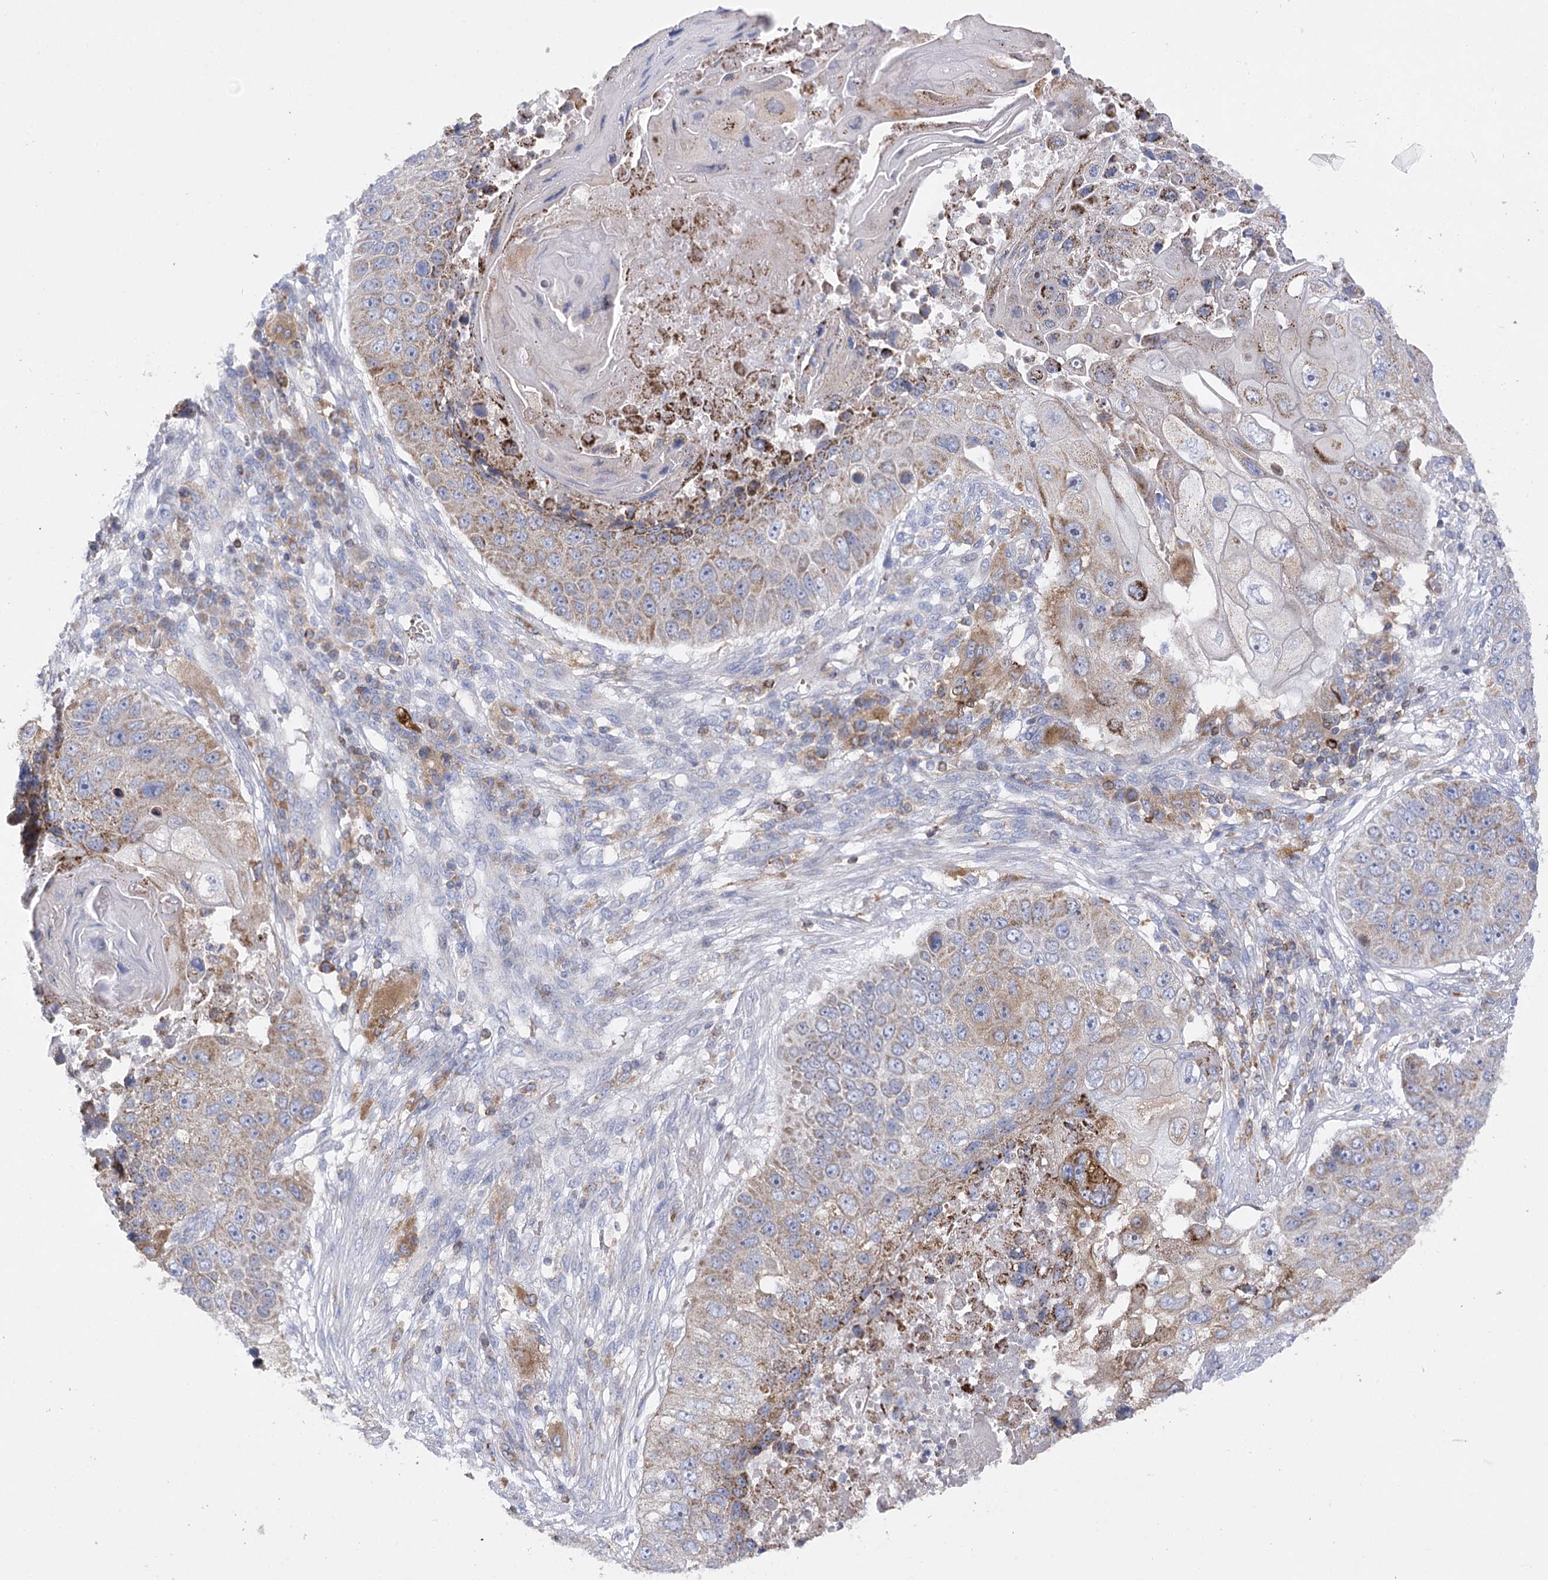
{"staining": {"intensity": "moderate", "quantity": ">75%", "location": "cytoplasmic/membranous"}, "tissue": "lung cancer", "cell_type": "Tumor cells", "image_type": "cancer", "snomed": [{"axis": "morphology", "description": "Squamous cell carcinoma, NOS"}, {"axis": "topography", "description": "Lung"}], "caption": "This histopathology image demonstrates immunohistochemistry staining of human lung cancer (squamous cell carcinoma), with medium moderate cytoplasmic/membranous positivity in approximately >75% of tumor cells.", "gene": "COX15", "patient": {"sex": "male", "age": 61}}